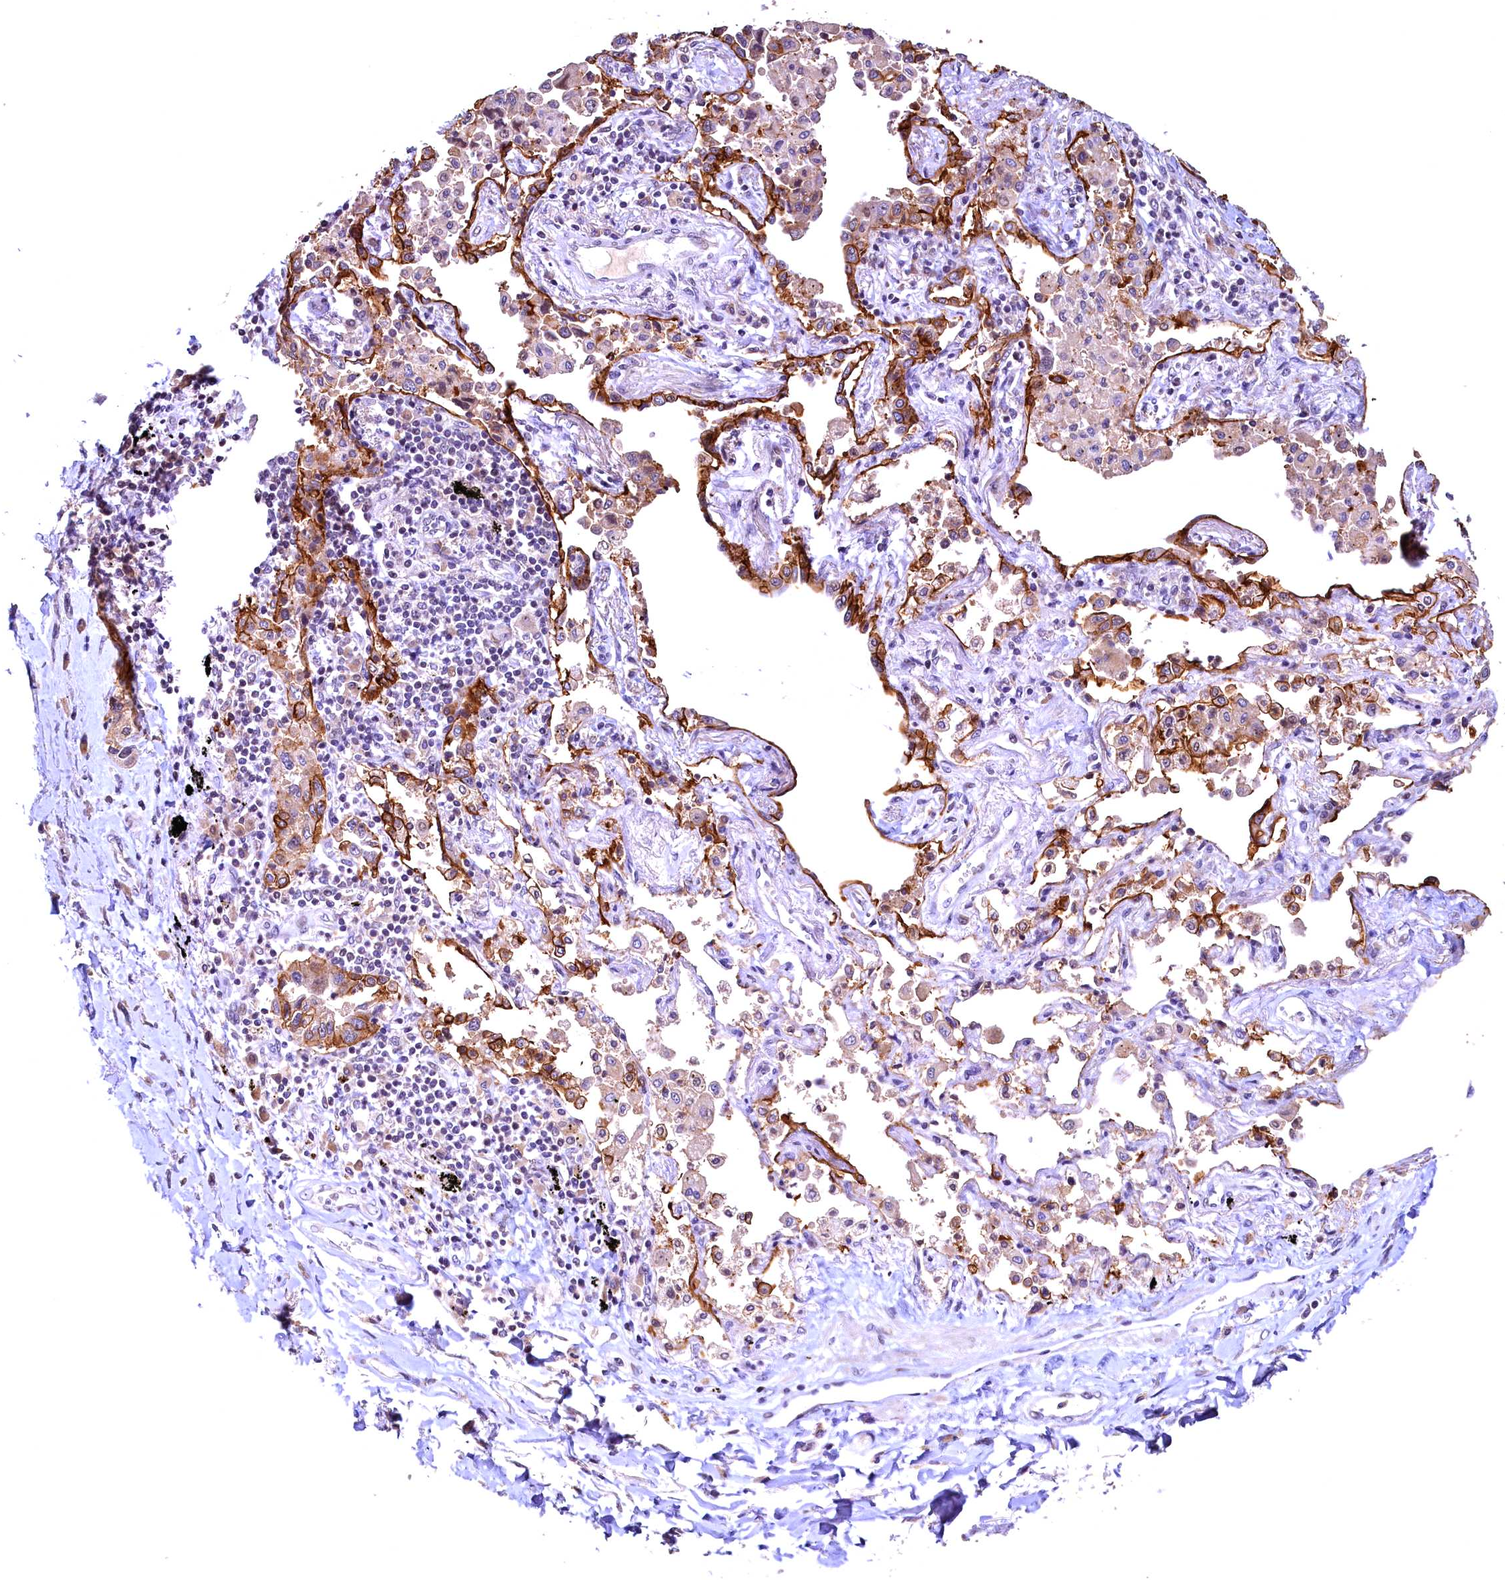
{"staining": {"intensity": "moderate", "quantity": ">75%", "location": "cytoplasmic/membranous"}, "tissue": "lung cancer", "cell_type": "Tumor cells", "image_type": "cancer", "snomed": [{"axis": "morphology", "description": "Adenocarcinoma, NOS"}, {"axis": "topography", "description": "Lung"}], "caption": "The micrograph displays a brown stain indicating the presence of a protein in the cytoplasmic/membranous of tumor cells in lung cancer.", "gene": "LATS2", "patient": {"sex": "male", "age": 67}}